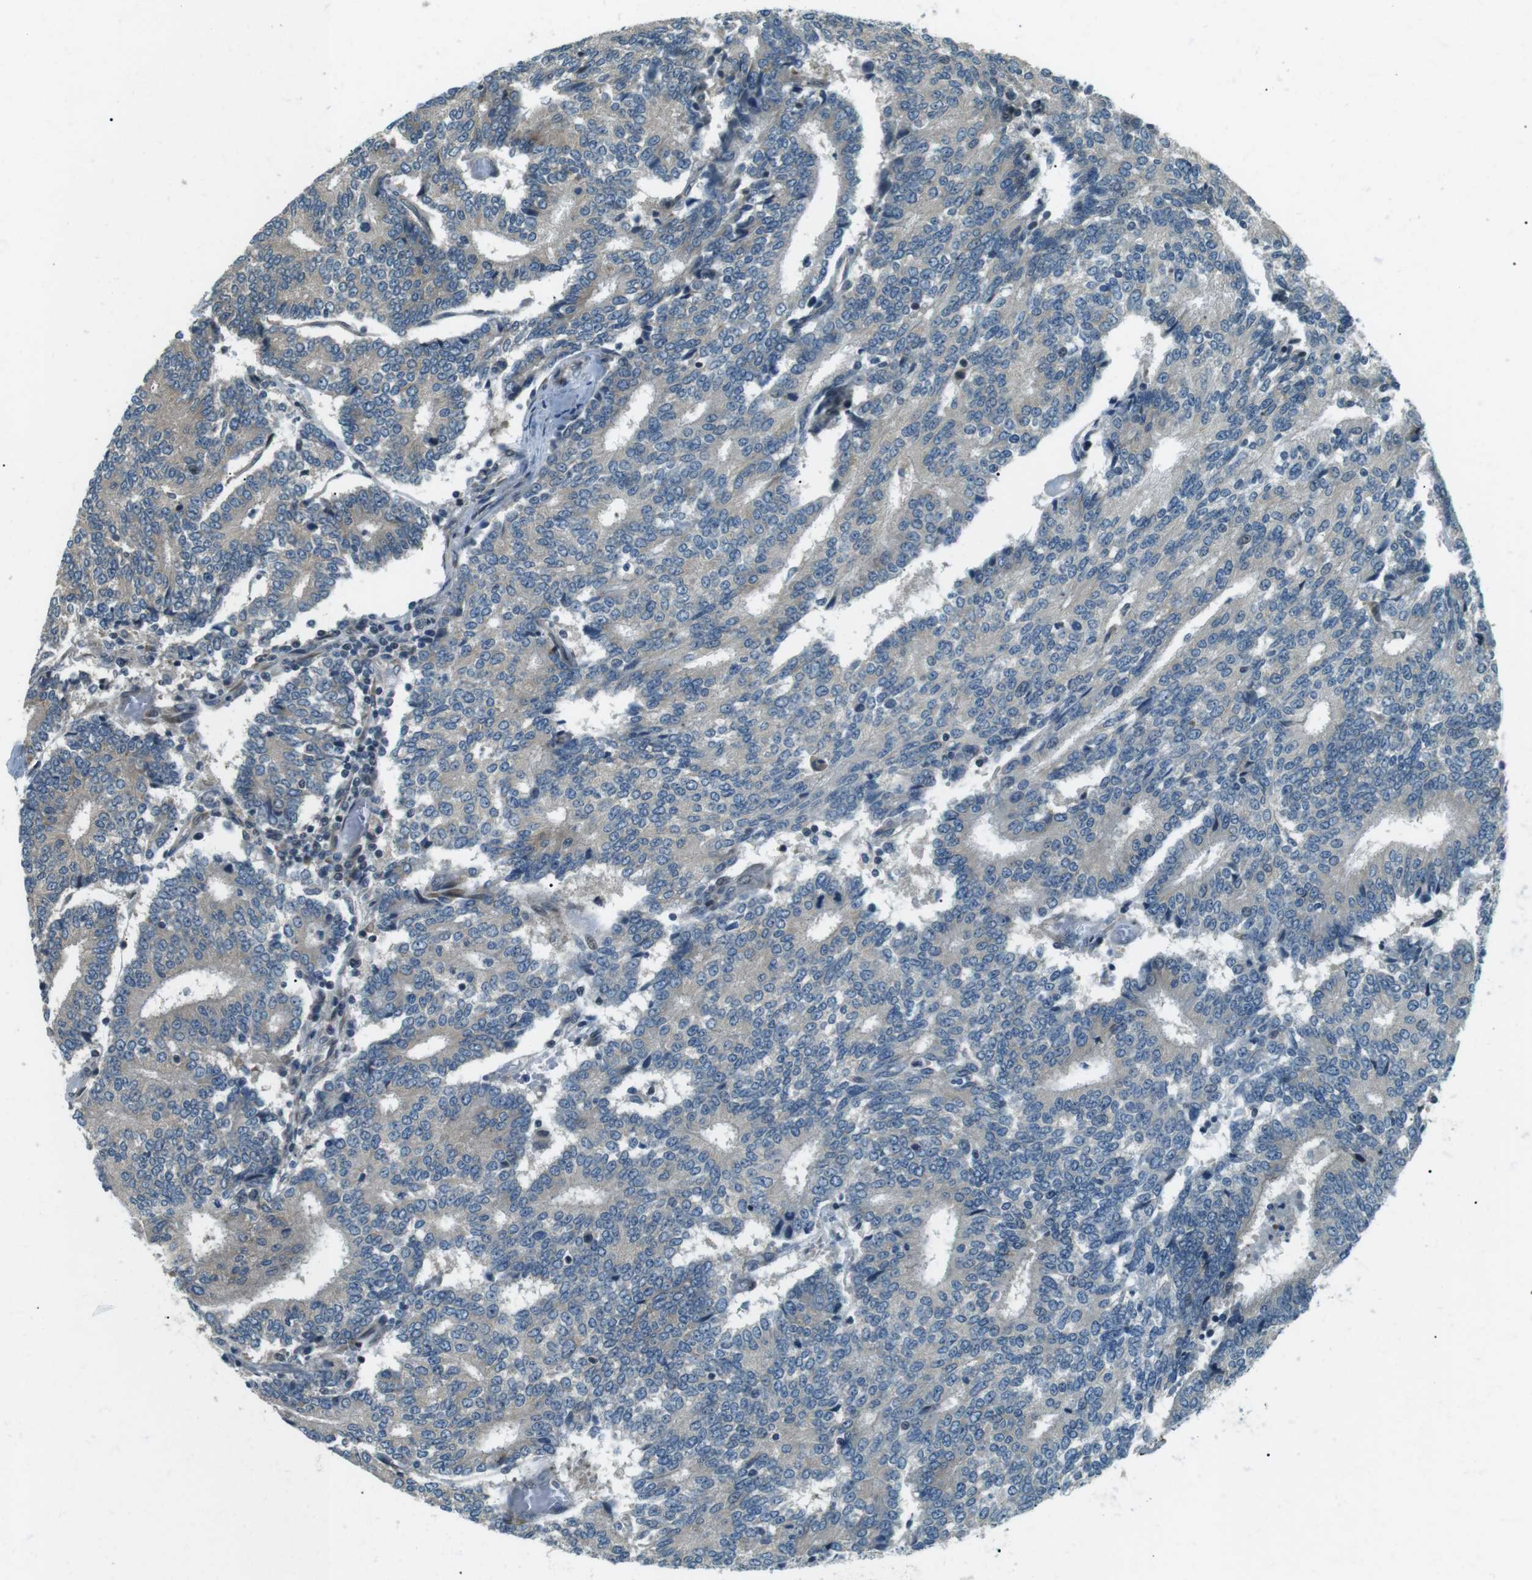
{"staining": {"intensity": "negative", "quantity": "none", "location": "none"}, "tissue": "prostate cancer", "cell_type": "Tumor cells", "image_type": "cancer", "snomed": [{"axis": "morphology", "description": "Normal tissue, NOS"}, {"axis": "morphology", "description": "Adenocarcinoma, High grade"}, {"axis": "topography", "description": "Prostate"}, {"axis": "topography", "description": "Seminal veicle"}], "caption": "High power microscopy image of an IHC histopathology image of high-grade adenocarcinoma (prostate), revealing no significant staining in tumor cells. (DAB immunohistochemistry (IHC) visualized using brightfield microscopy, high magnification).", "gene": "TMEM74", "patient": {"sex": "male", "age": 55}}